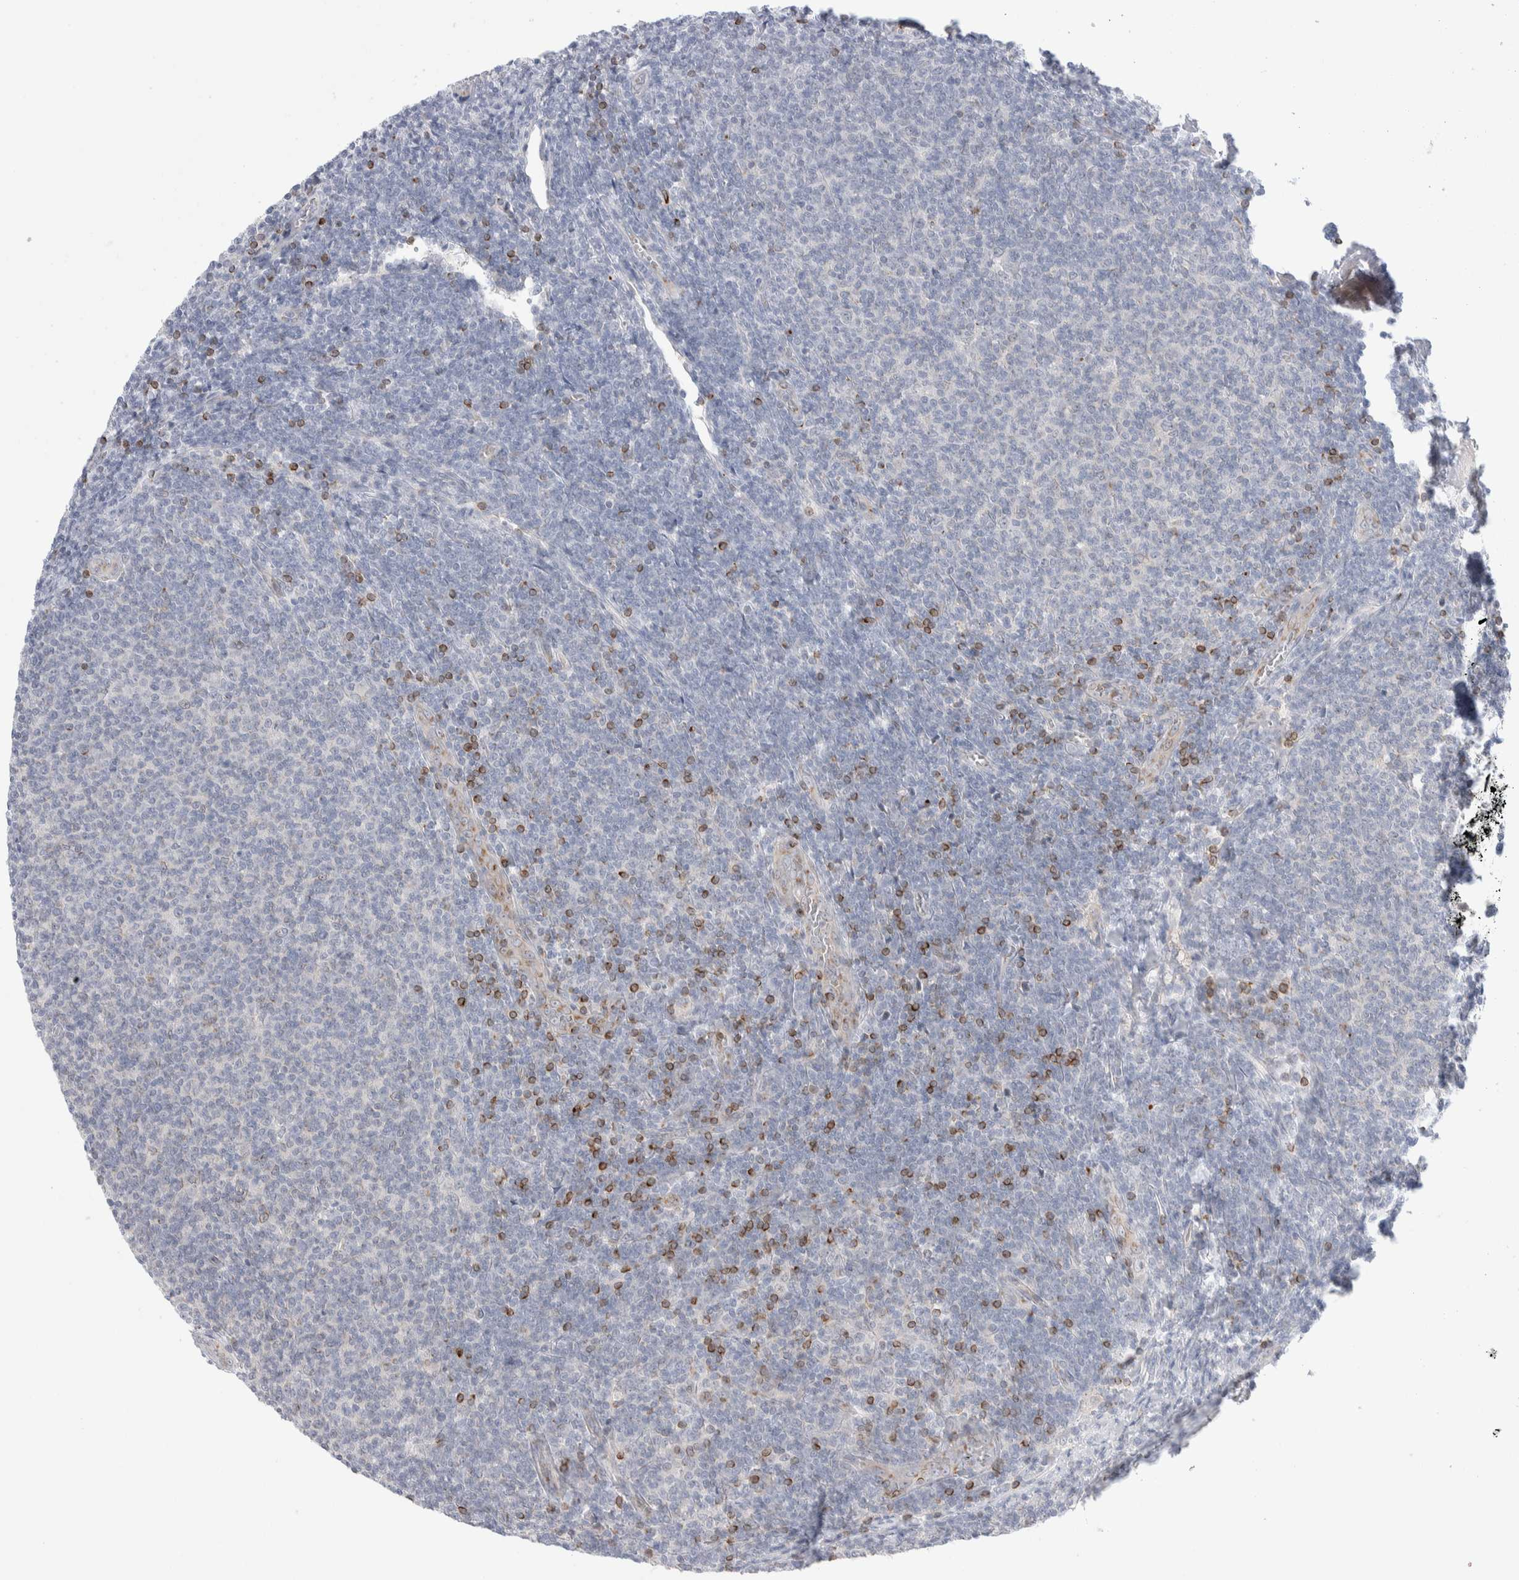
{"staining": {"intensity": "negative", "quantity": "none", "location": "none"}, "tissue": "lymphoma", "cell_type": "Tumor cells", "image_type": "cancer", "snomed": [{"axis": "morphology", "description": "Malignant lymphoma, non-Hodgkin's type, Low grade"}, {"axis": "topography", "description": "Lymph node"}], "caption": "High power microscopy image of an immunohistochemistry (IHC) image of lymphoma, revealing no significant expression in tumor cells.", "gene": "C1orf112", "patient": {"sex": "male", "age": 66}}